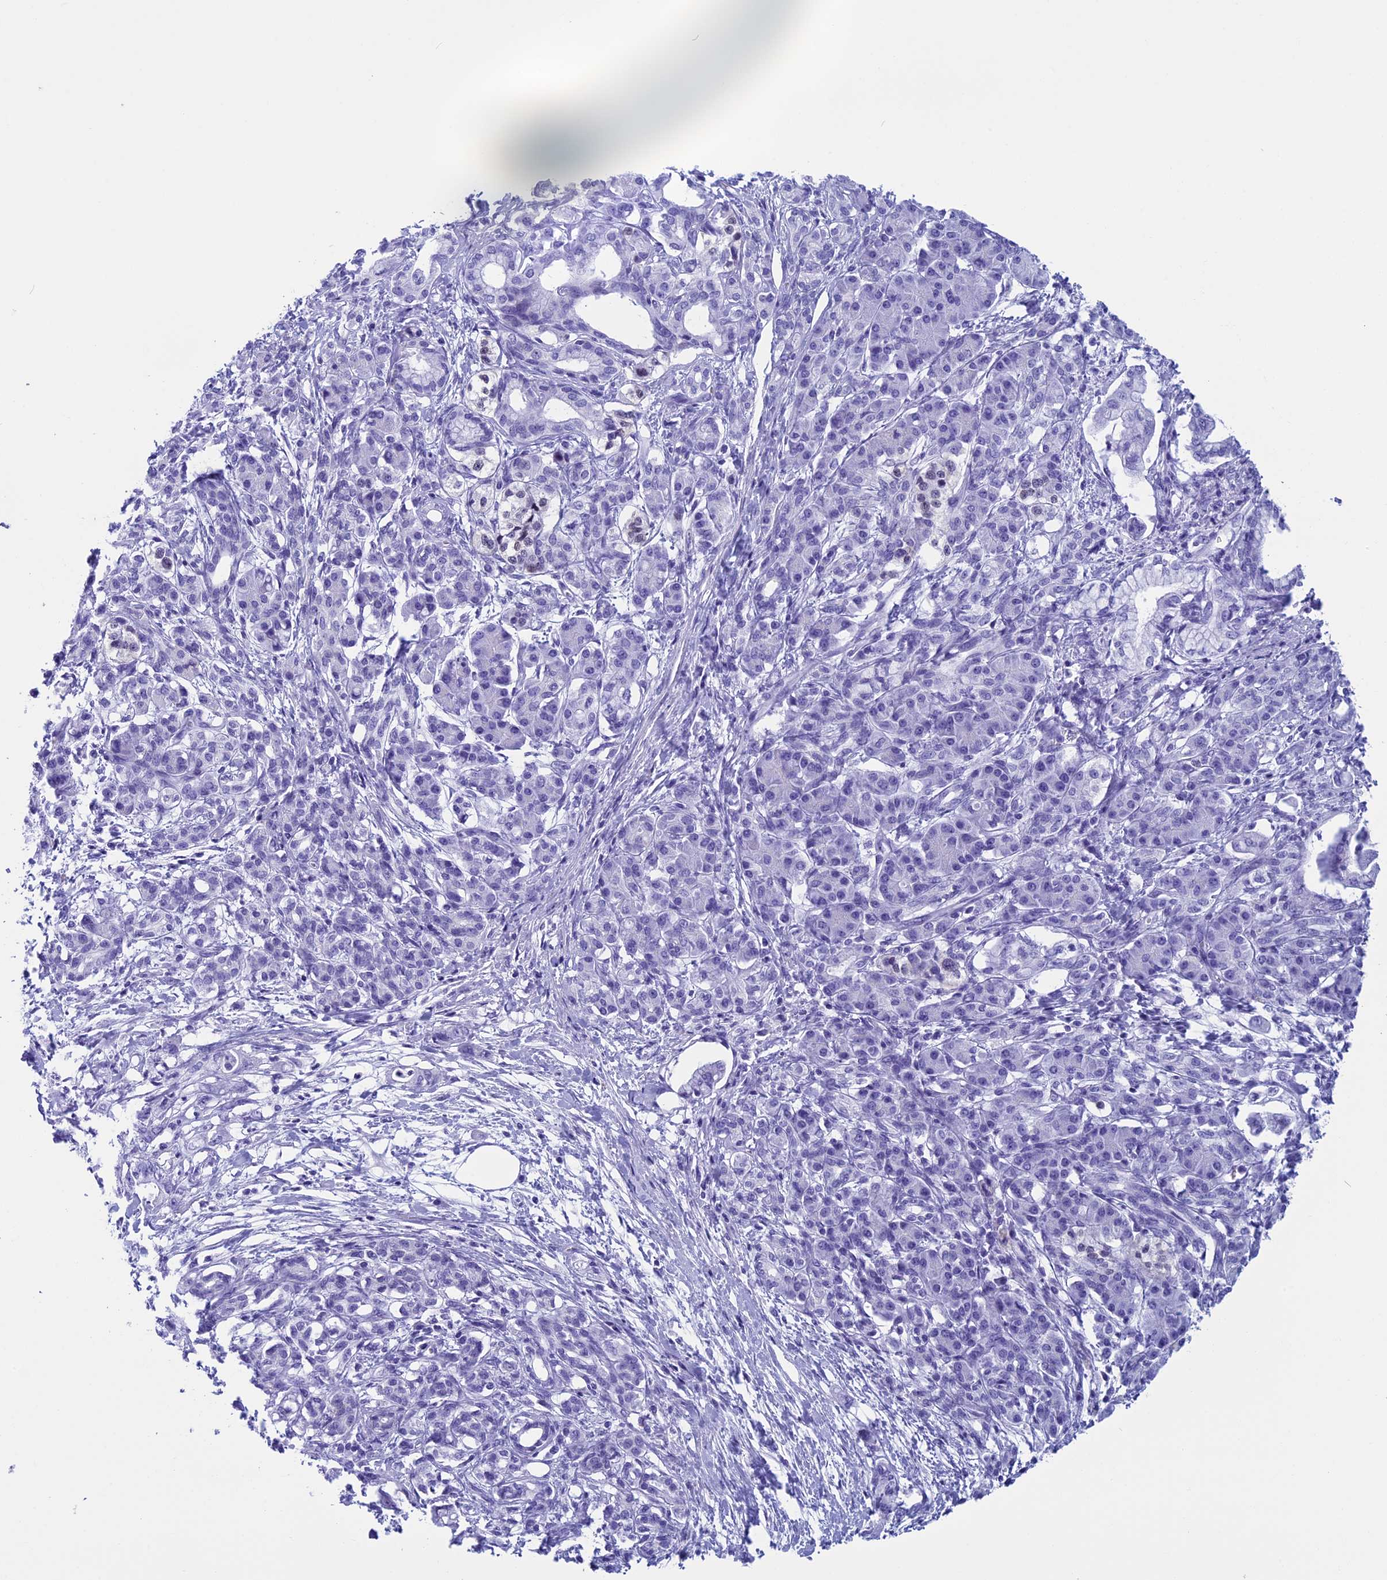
{"staining": {"intensity": "negative", "quantity": "none", "location": "none"}, "tissue": "pancreatic cancer", "cell_type": "Tumor cells", "image_type": "cancer", "snomed": [{"axis": "morphology", "description": "Adenocarcinoma, NOS"}, {"axis": "topography", "description": "Pancreas"}], "caption": "The IHC image has no significant staining in tumor cells of pancreatic adenocarcinoma tissue.", "gene": "FAM169A", "patient": {"sex": "female", "age": 55}}